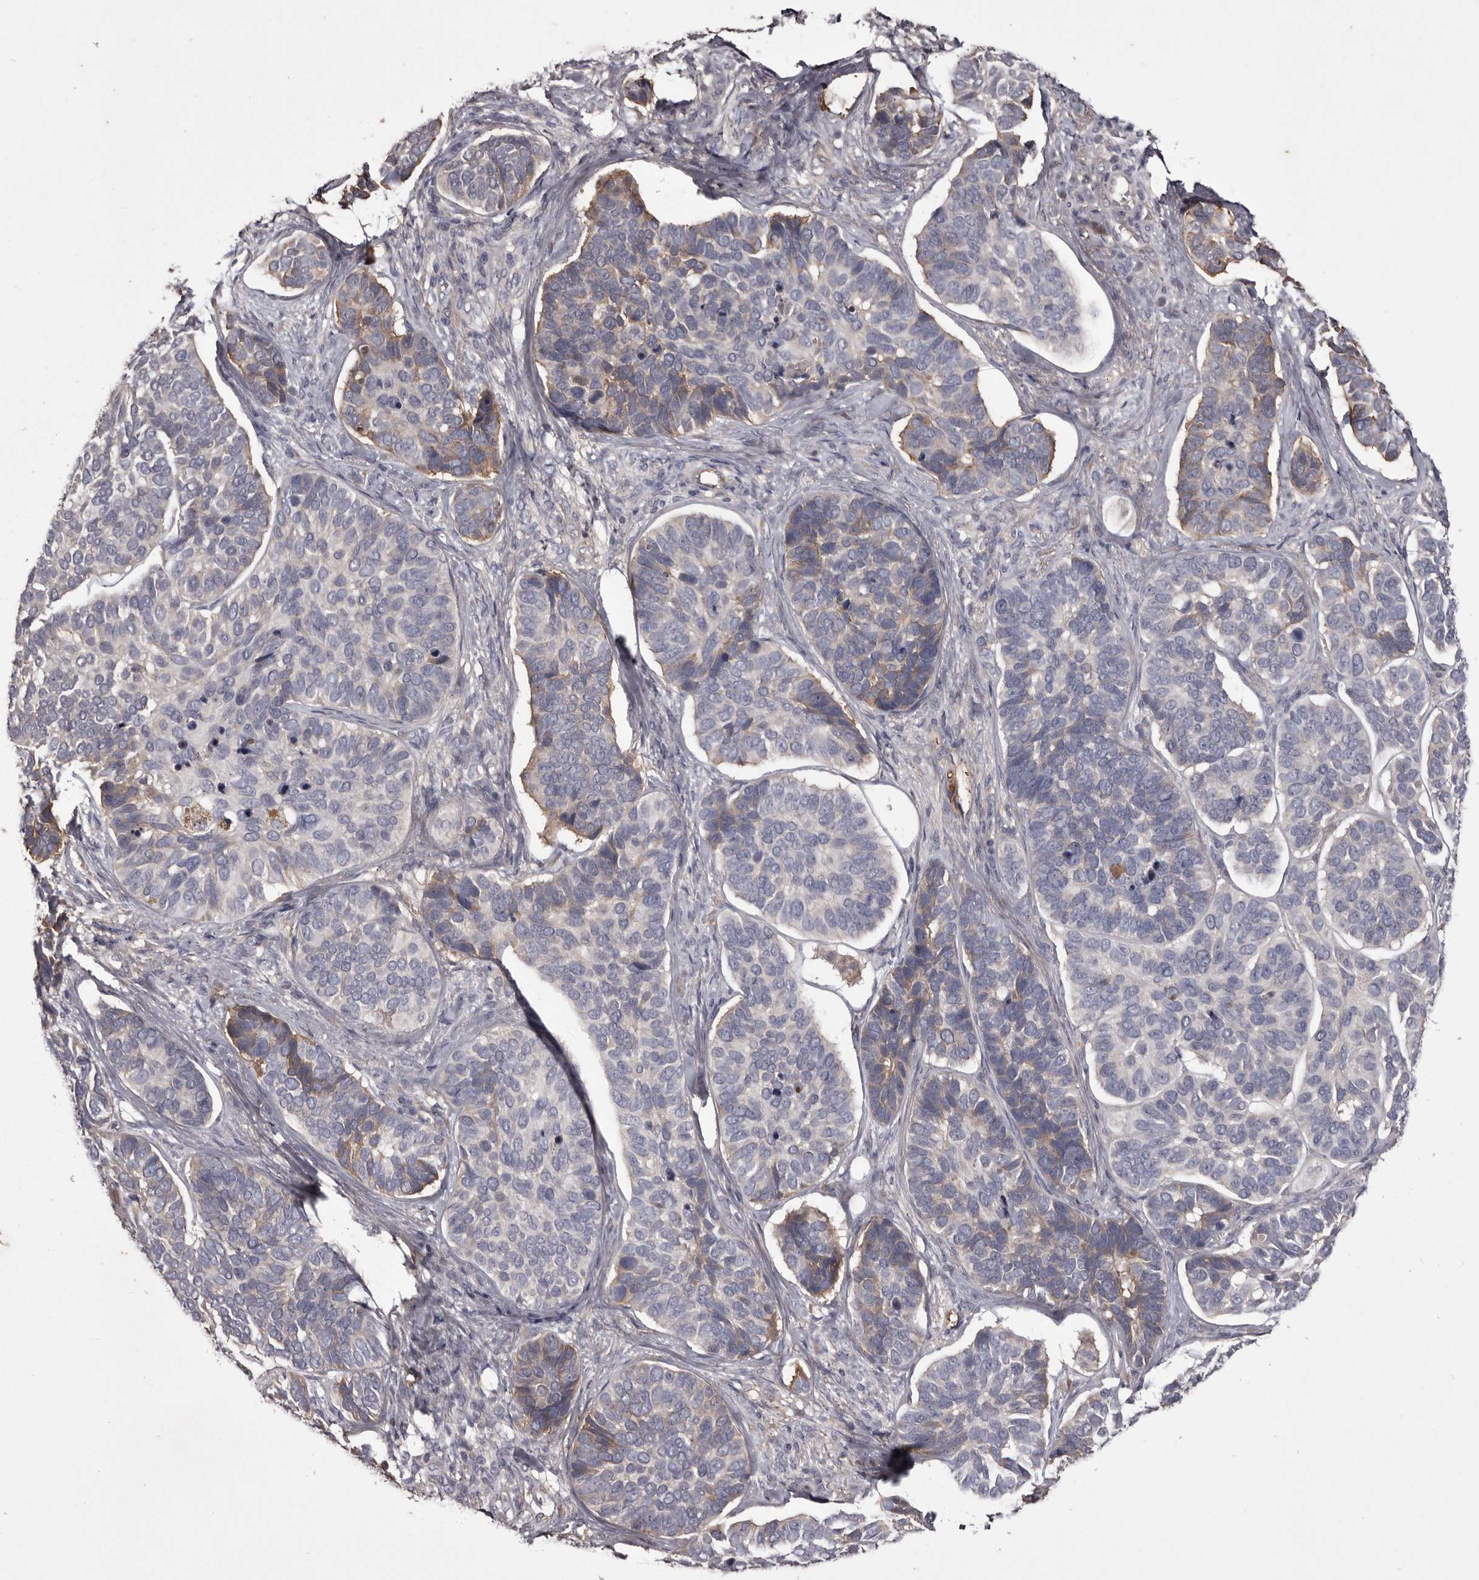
{"staining": {"intensity": "weak", "quantity": "25%-75%", "location": "cytoplasmic/membranous"}, "tissue": "skin cancer", "cell_type": "Tumor cells", "image_type": "cancer", "snomed": [{"axis": "morphology", "description": "Basal cell carcinoma"}, {"axis": "topography", "description": "Skin"}], "caption": "The photomicrograph exhibits a brown stain indicating the presence of a protein in the cytoplasmic/membranous of tumor cells in skin basal cell carcinoma. Ihc stains the protein in brown and the nuclei are stained blue.", "gene": "CYP1B1", "patient": {"sex": "male", "age": 62}}